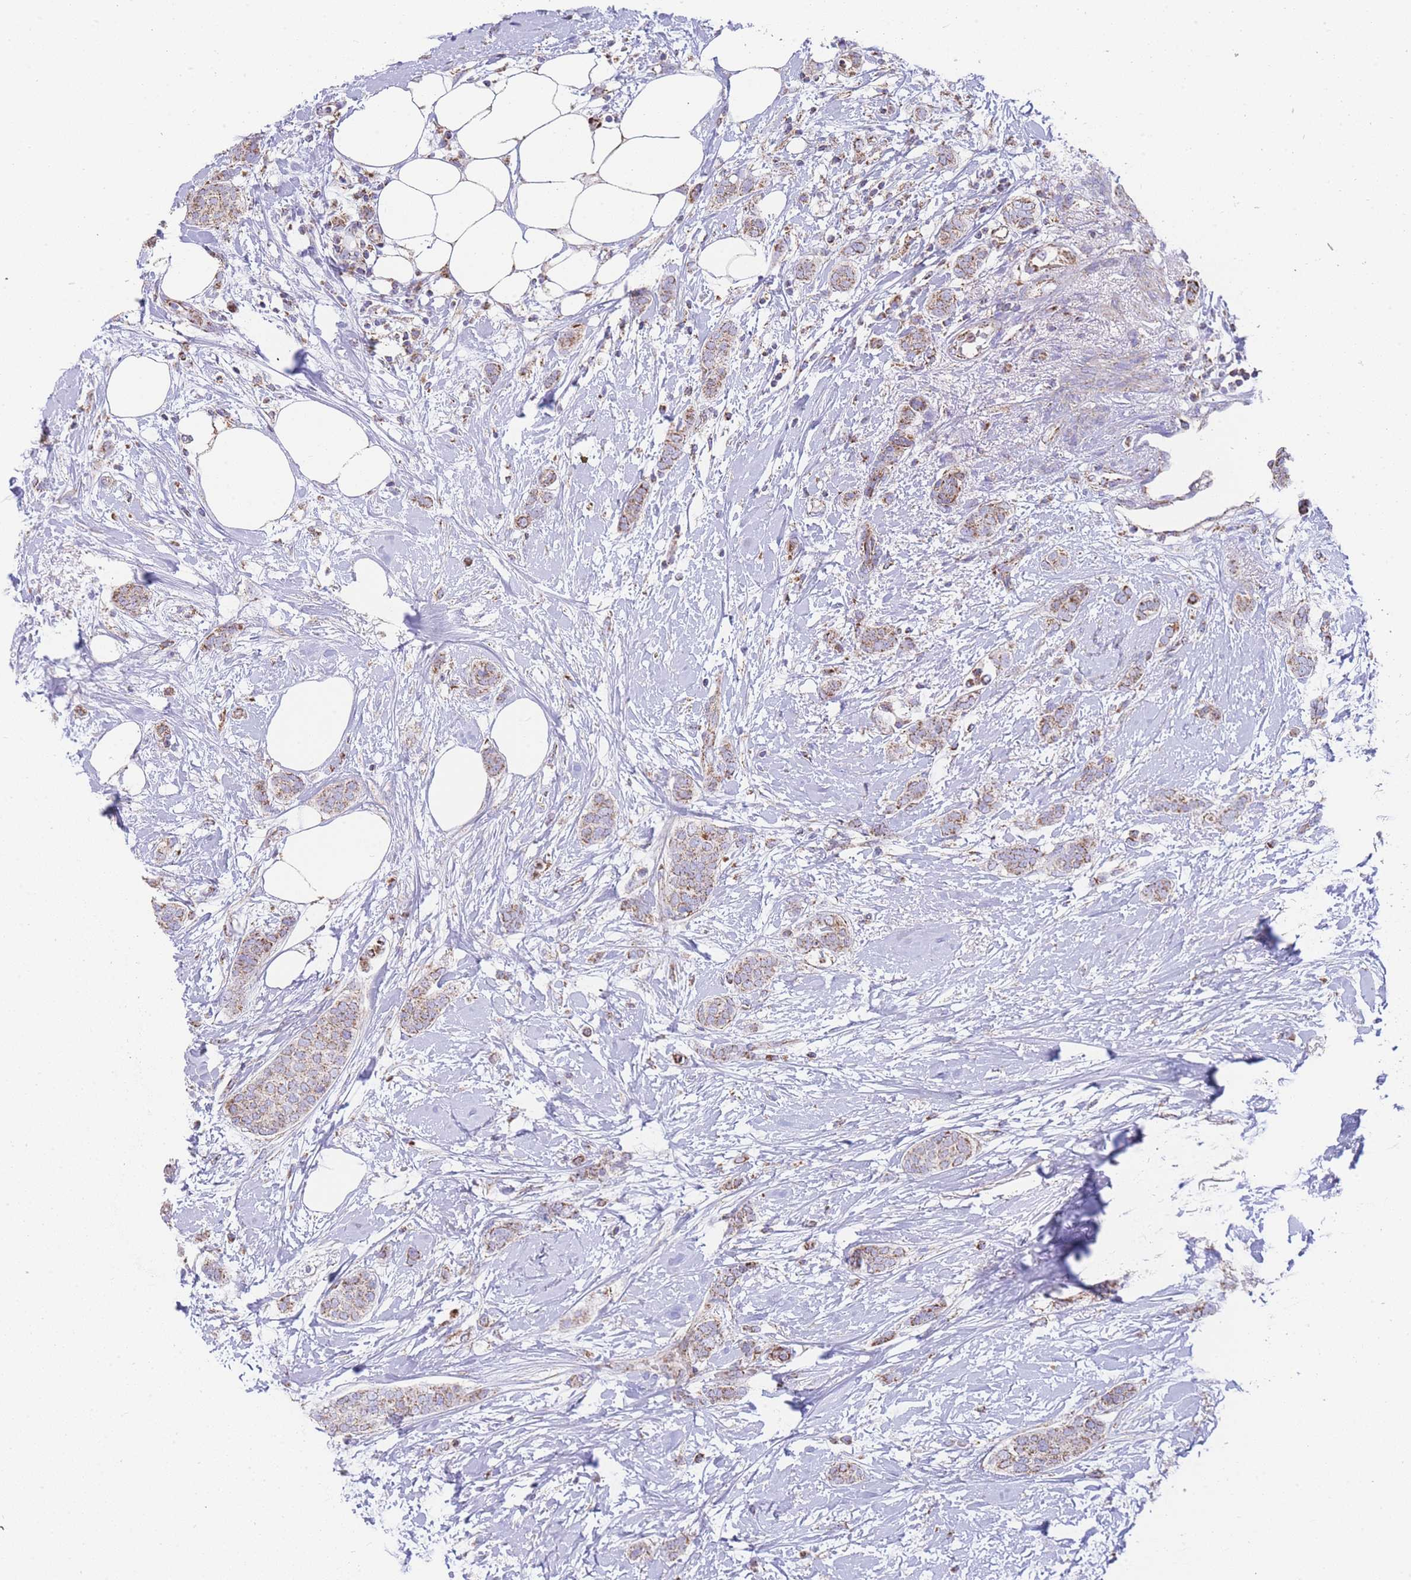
{"staining": {"intensity": "weak", "quantity": ">75%", "location": "cytoplasmic/membranous"}, "tissue": "breast cancer", "cell_type": "Tumor cells", "image_type": "cancer", "snomed": [{"axis": "morphology", "description": "Duct carcinoma"}, {"axis": "topography", "description": "Breast"}], "caption": "The image displays immunohistochemical staining of breast intraductal carcinoma. There is weak cytoplasmic/membranous positivity is seen in approximately >75% of tumor cells.", "gene": "GSTM1", "patient": {"sex": "female", "age": 72}}